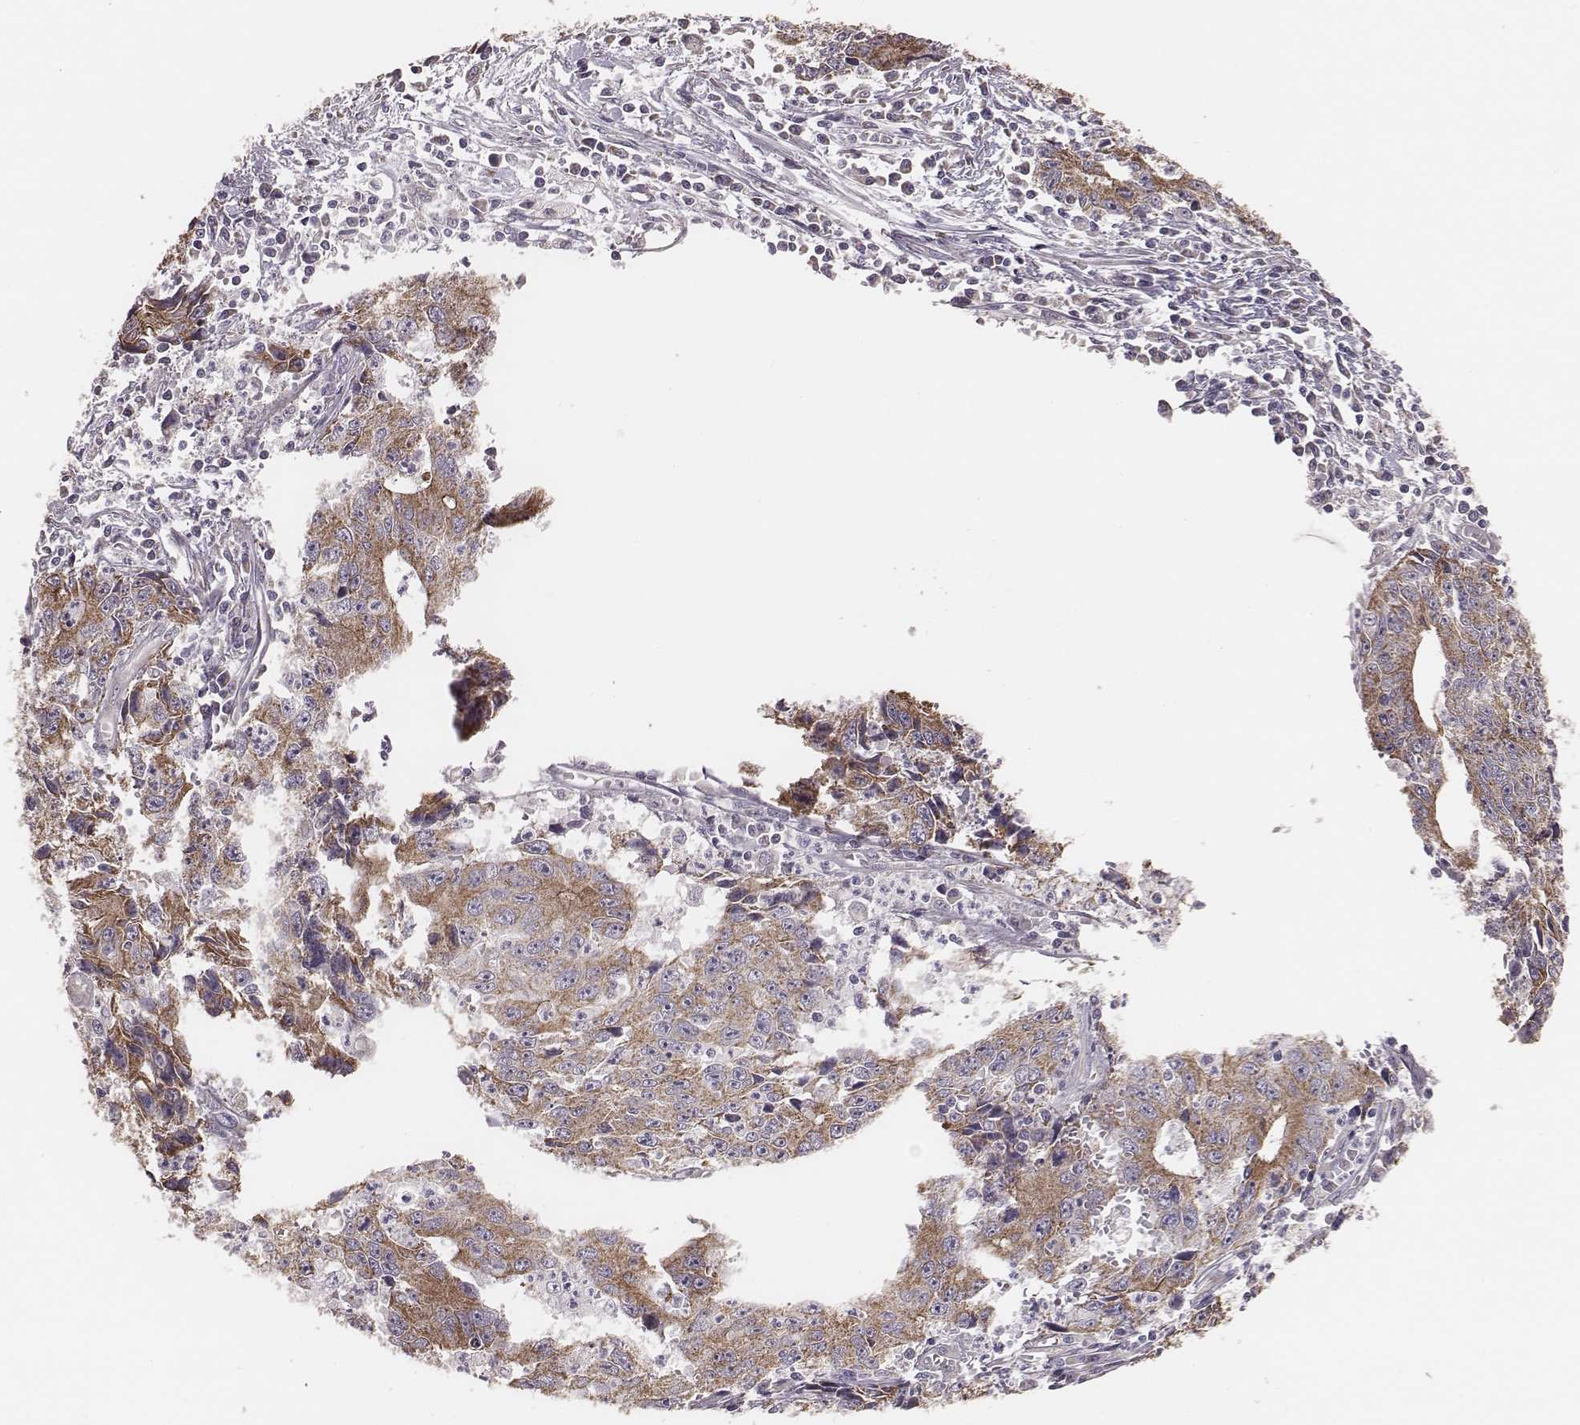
{"staining": {"intensity": "weak", "quantity": ">75%", "location": "cytoplasmic/membranous"}, "tissue": "liver cancer", "cell_type": "Tumor cells", "image_type": "cancer", "snomed": [{"axis": "morphology", "description": "Cholangiocarcinoma"}, {"axis": "topography", "description": "Liver"}], "caption": "Immunohistochemical staining of liver cancer shows weak cytoplasmic/membranous protein positivity in about >75% of tumor cells.", "gene": "HAVCR1", "patient": {"sex": "male", "age": 65}}